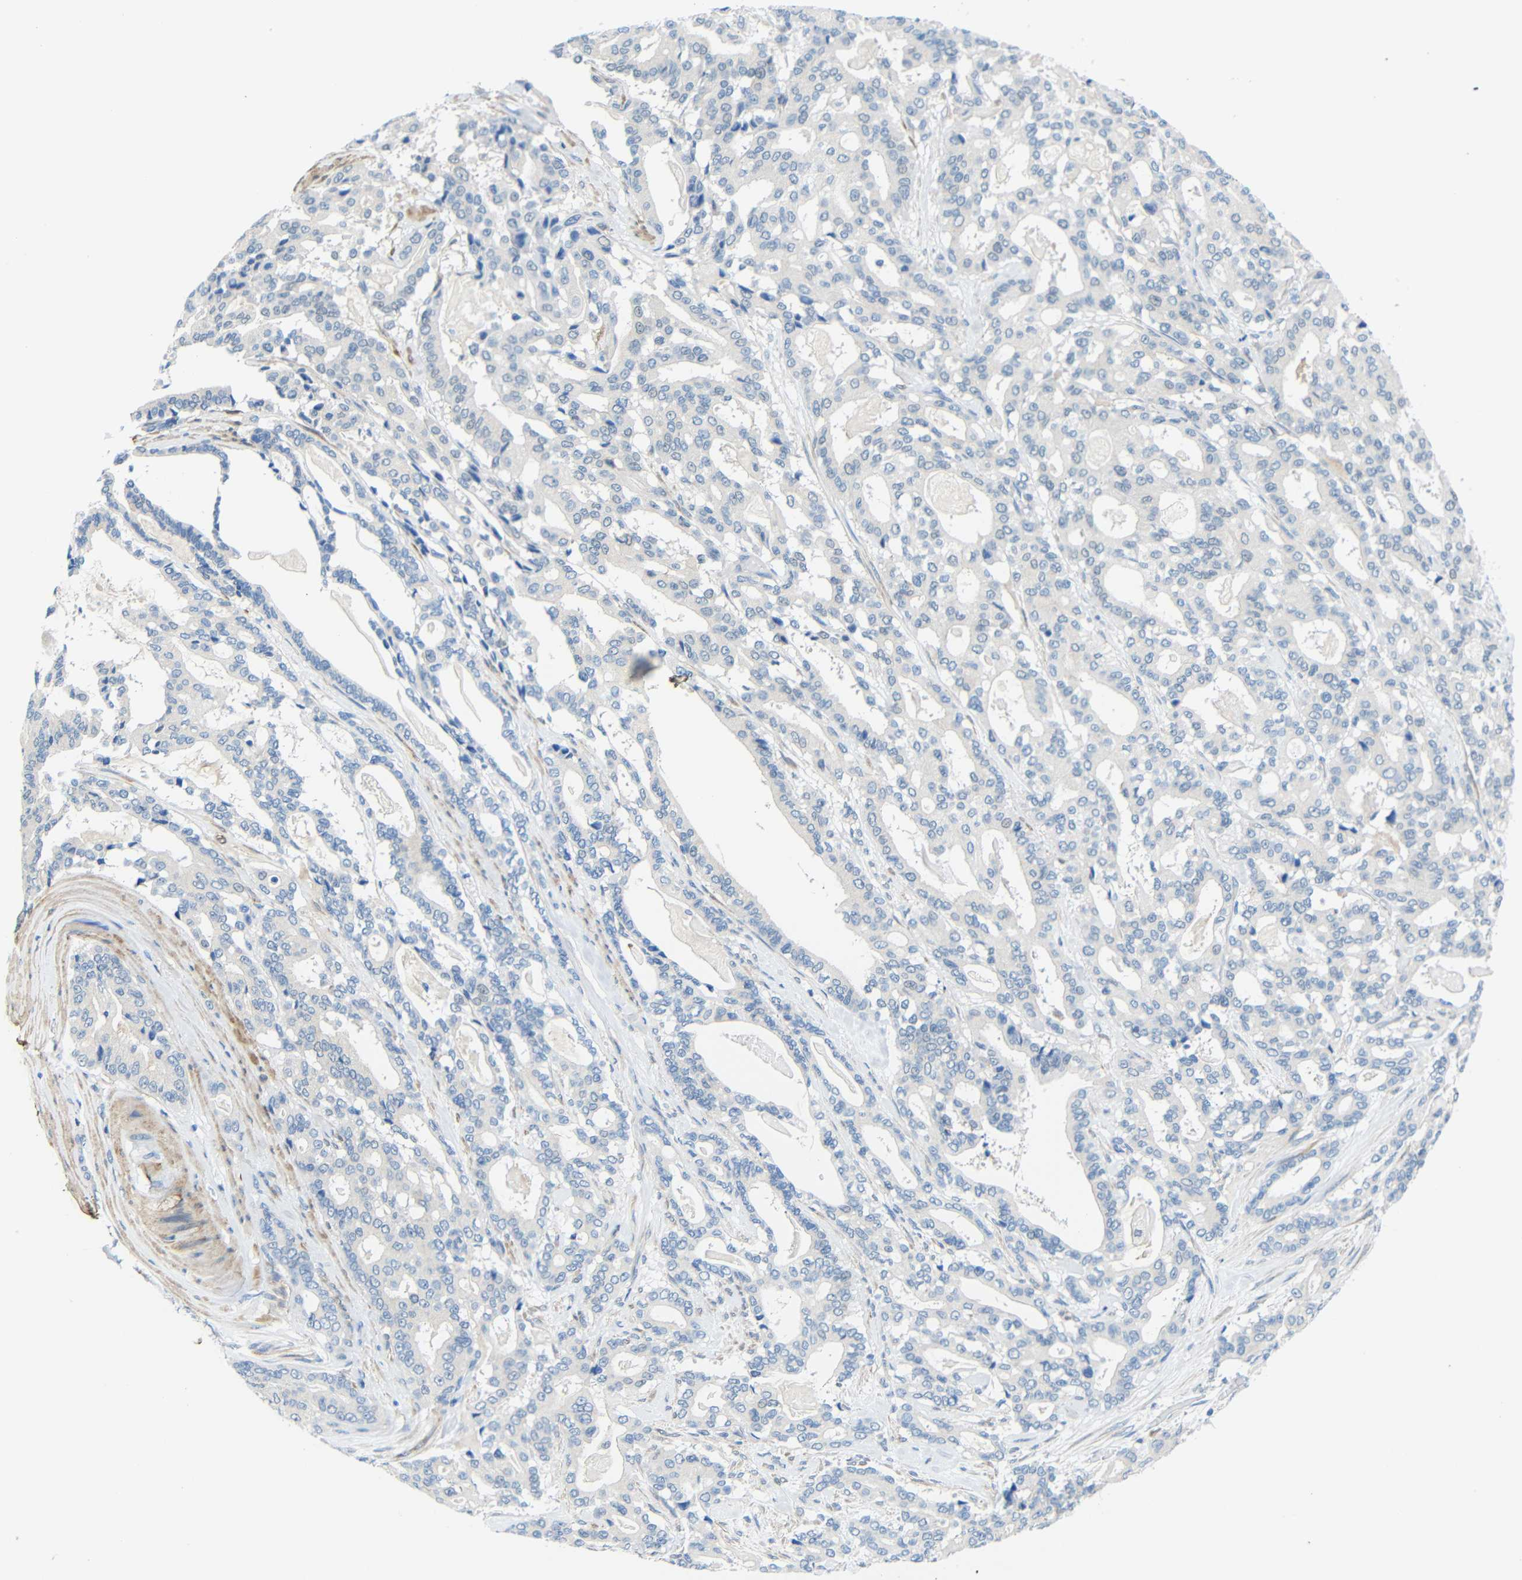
{"staining": {"intensity": "negative", "quantity": "none", "location": "none"}, "tissue": "pancreatic cancer", "cell_type": "Tumor cells", "image_type": "cancer", "snomed": [{"axis": "morphology", "description": "Adenocarcinoma, NOS"}, {"axis": "topography", "description": "Pancreas"}], "caption": "A photomicrograph of pancreatic cancer stained for a protein displays no brown staining in tumor cells.", "gene": "NEGR1", "patient": {"sex": "male", "age": 63}}